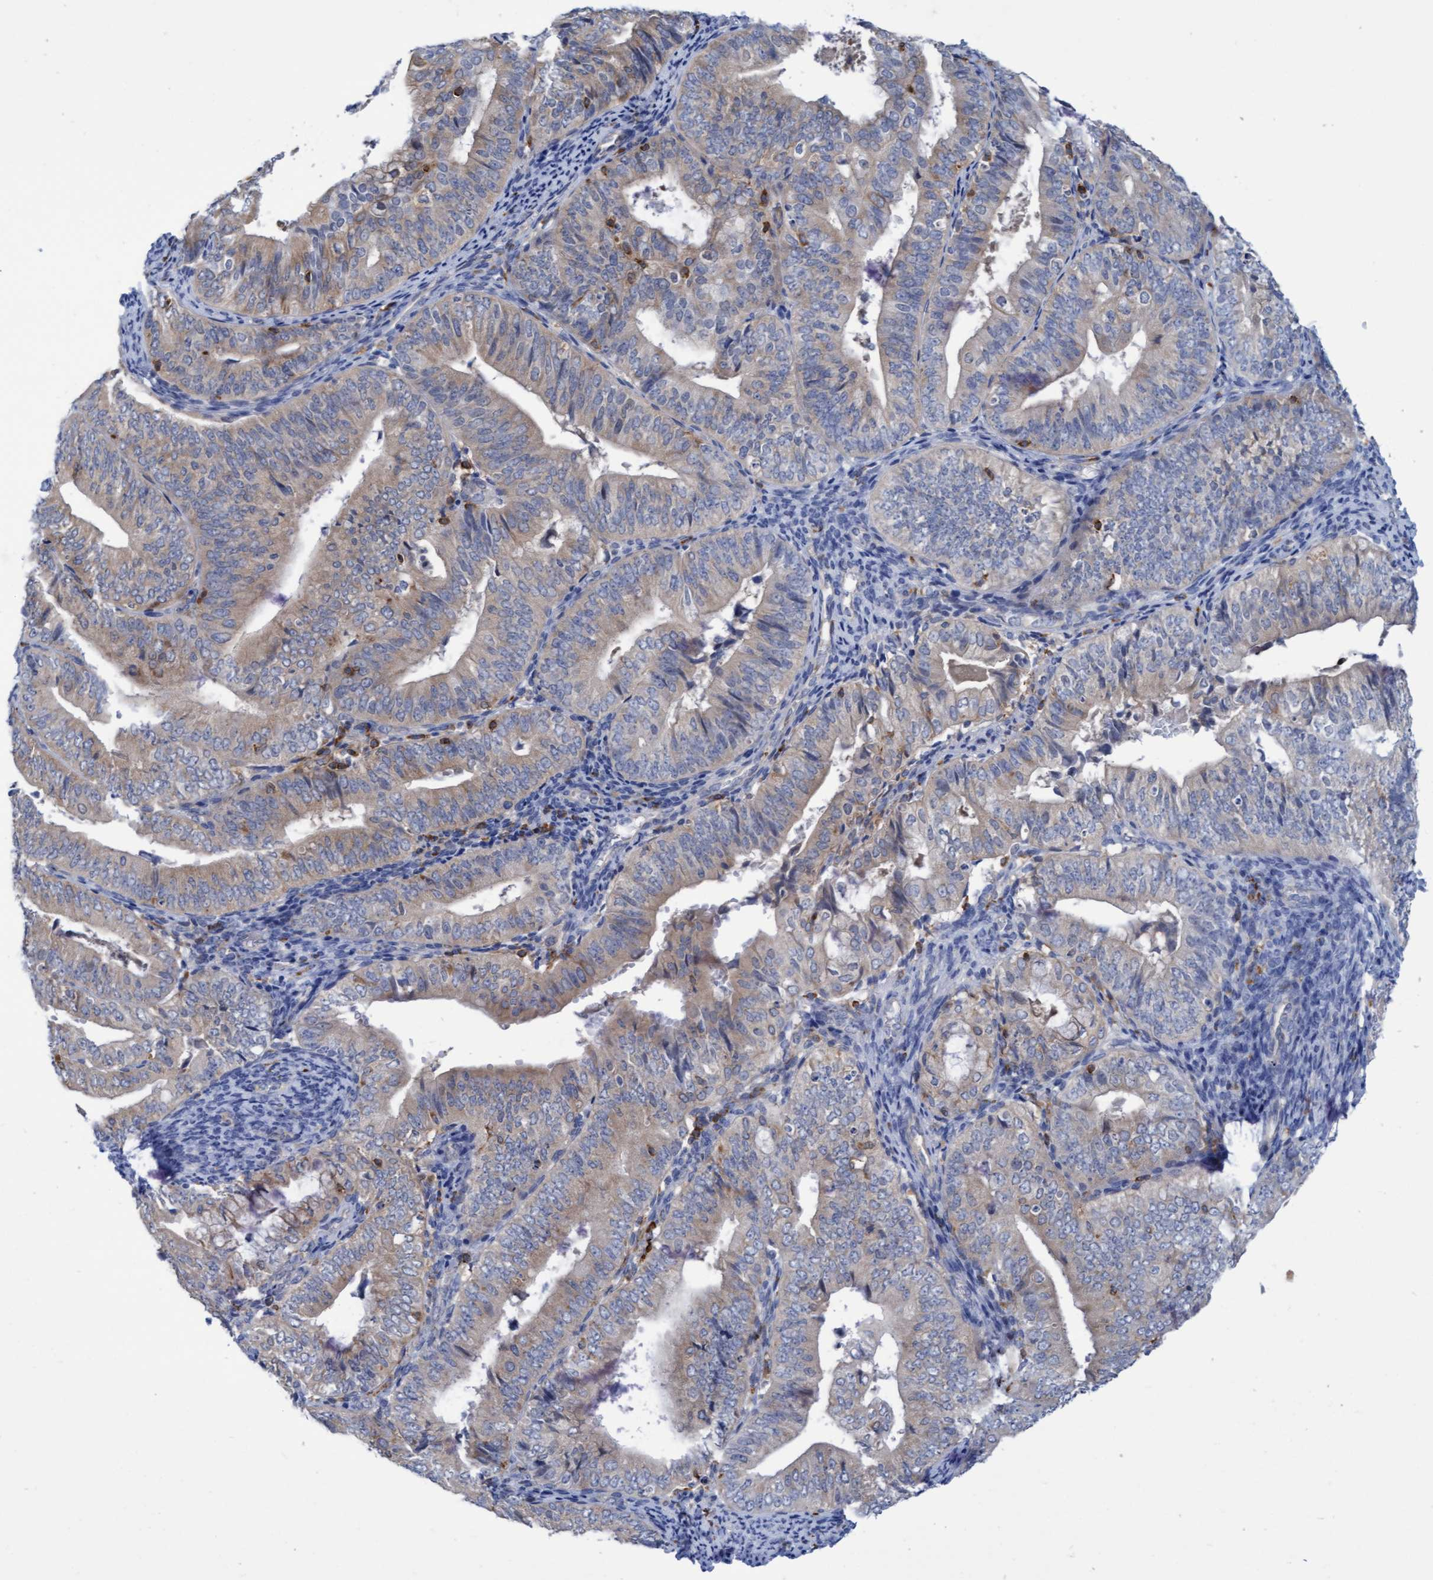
{"staining": {"intensity": "moderate", "quantity": "<25%", "location": "cytoplasmic/membranous"}, "tissue": "endometrial cancer", "cell_type": "Tumor cells", "image_type": "cancer", "snomed": [{"axis": "morphology", "description": "Adenocarcinoma, NOS"}, {"axis": "topography", "description": "Endometrium"}], "caption": "Immunohistochemistry staining of adenocarcinoma (endometrial), which shows low levels of moderate cytoplasmic/membranous staining in about <25% of tumor cells indicating moderate cytoplasmic/membranous protein staining. The staining was performed using DAB (brown) for protein detection and nuclei were counterstained in hematoxylin (blue).", "gene": "FNBP1", "patient": {"sex": "female", "age": 63}}